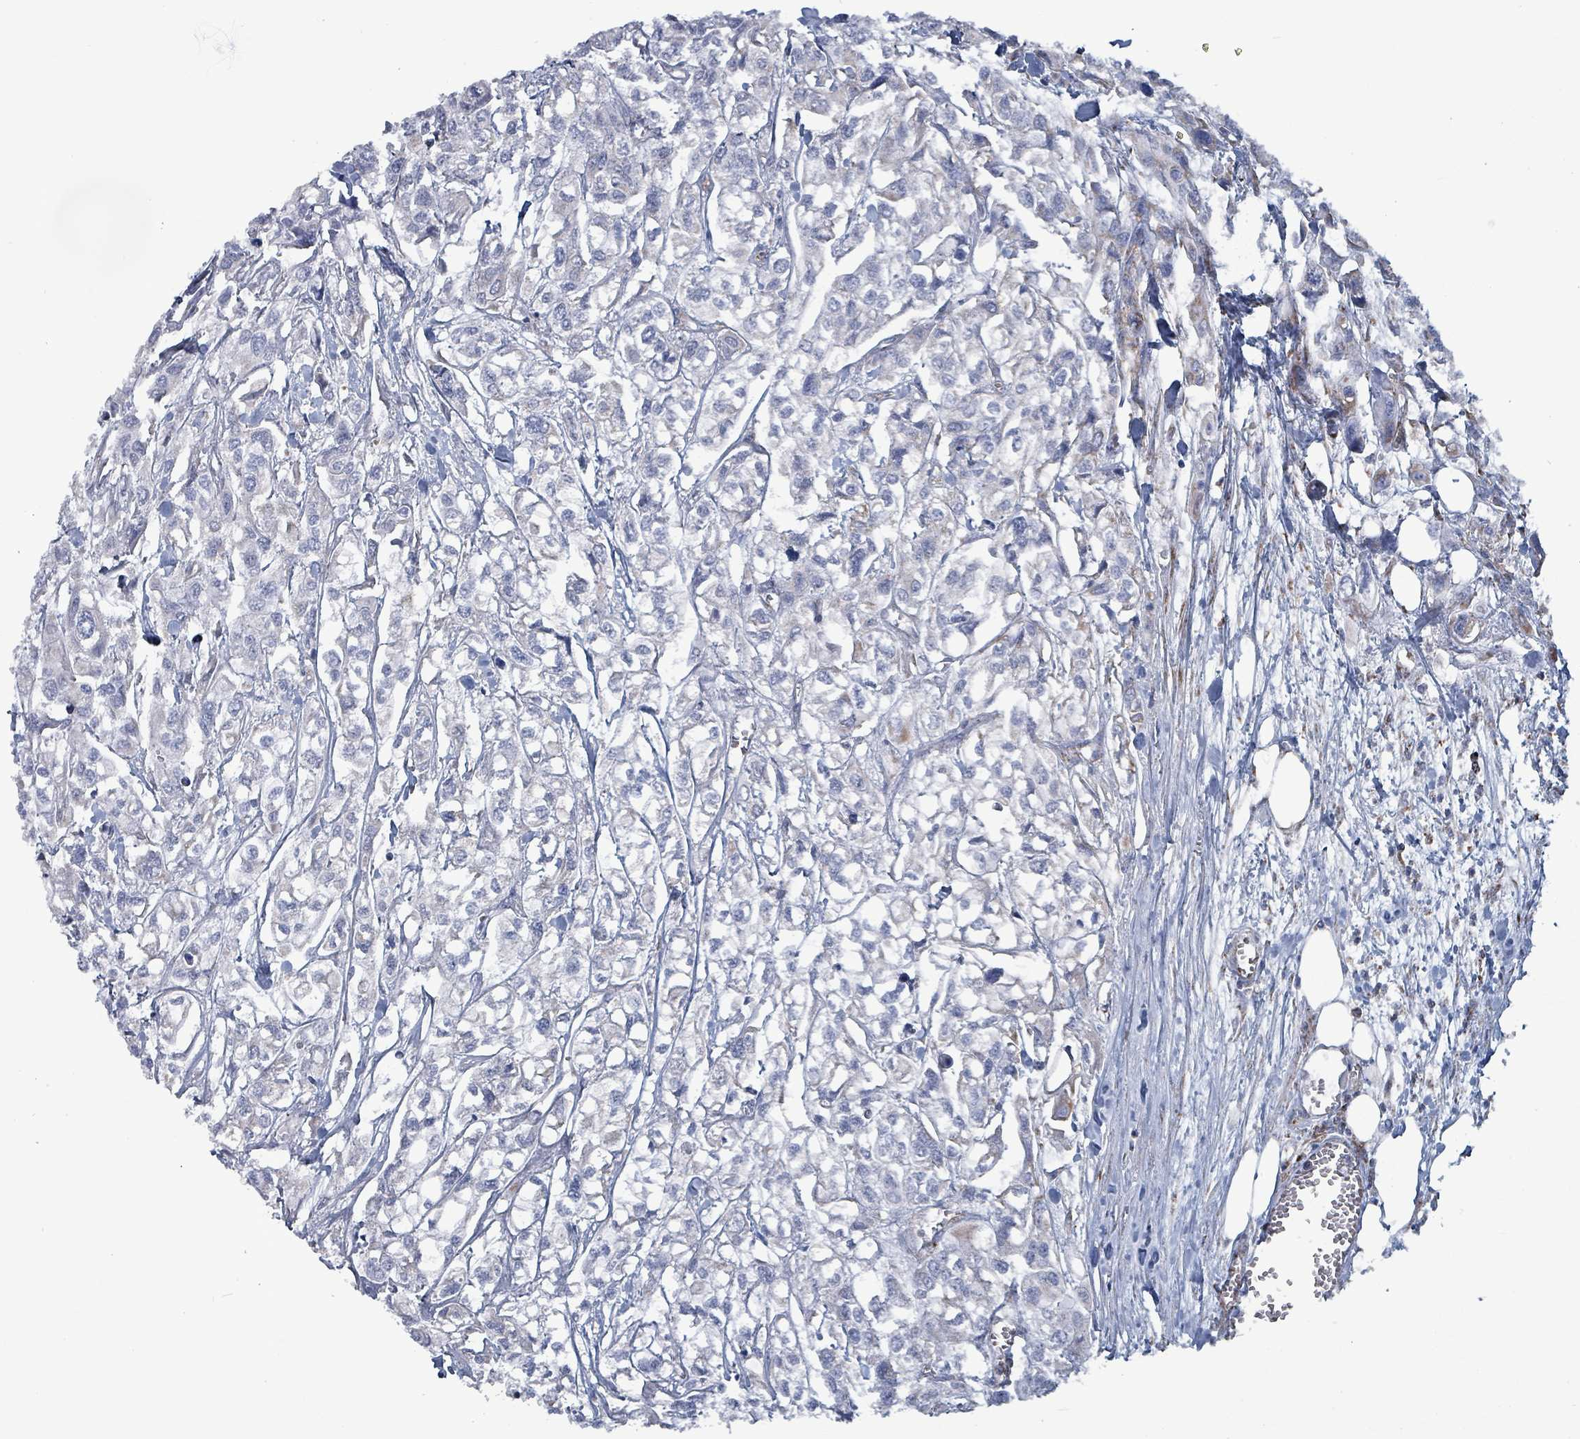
{"staining": {"intensity": "negative", "quantity": "none", "location": "none"}, "tissue": "urothelial cancer", "cell_type": "Tumor cells", "image_type": "cancer", "snomed": [{"axis": "morphology", "description": "Urothelial carcinoma, High grade"}, {"axis": "topography", "description": "Urinary bladder"}], "caption": "Tumor cells are negative for protein expression in human urothelial cancer.", "gene": "IDH3B", "patient": {"sex": "male", "age": 67}}